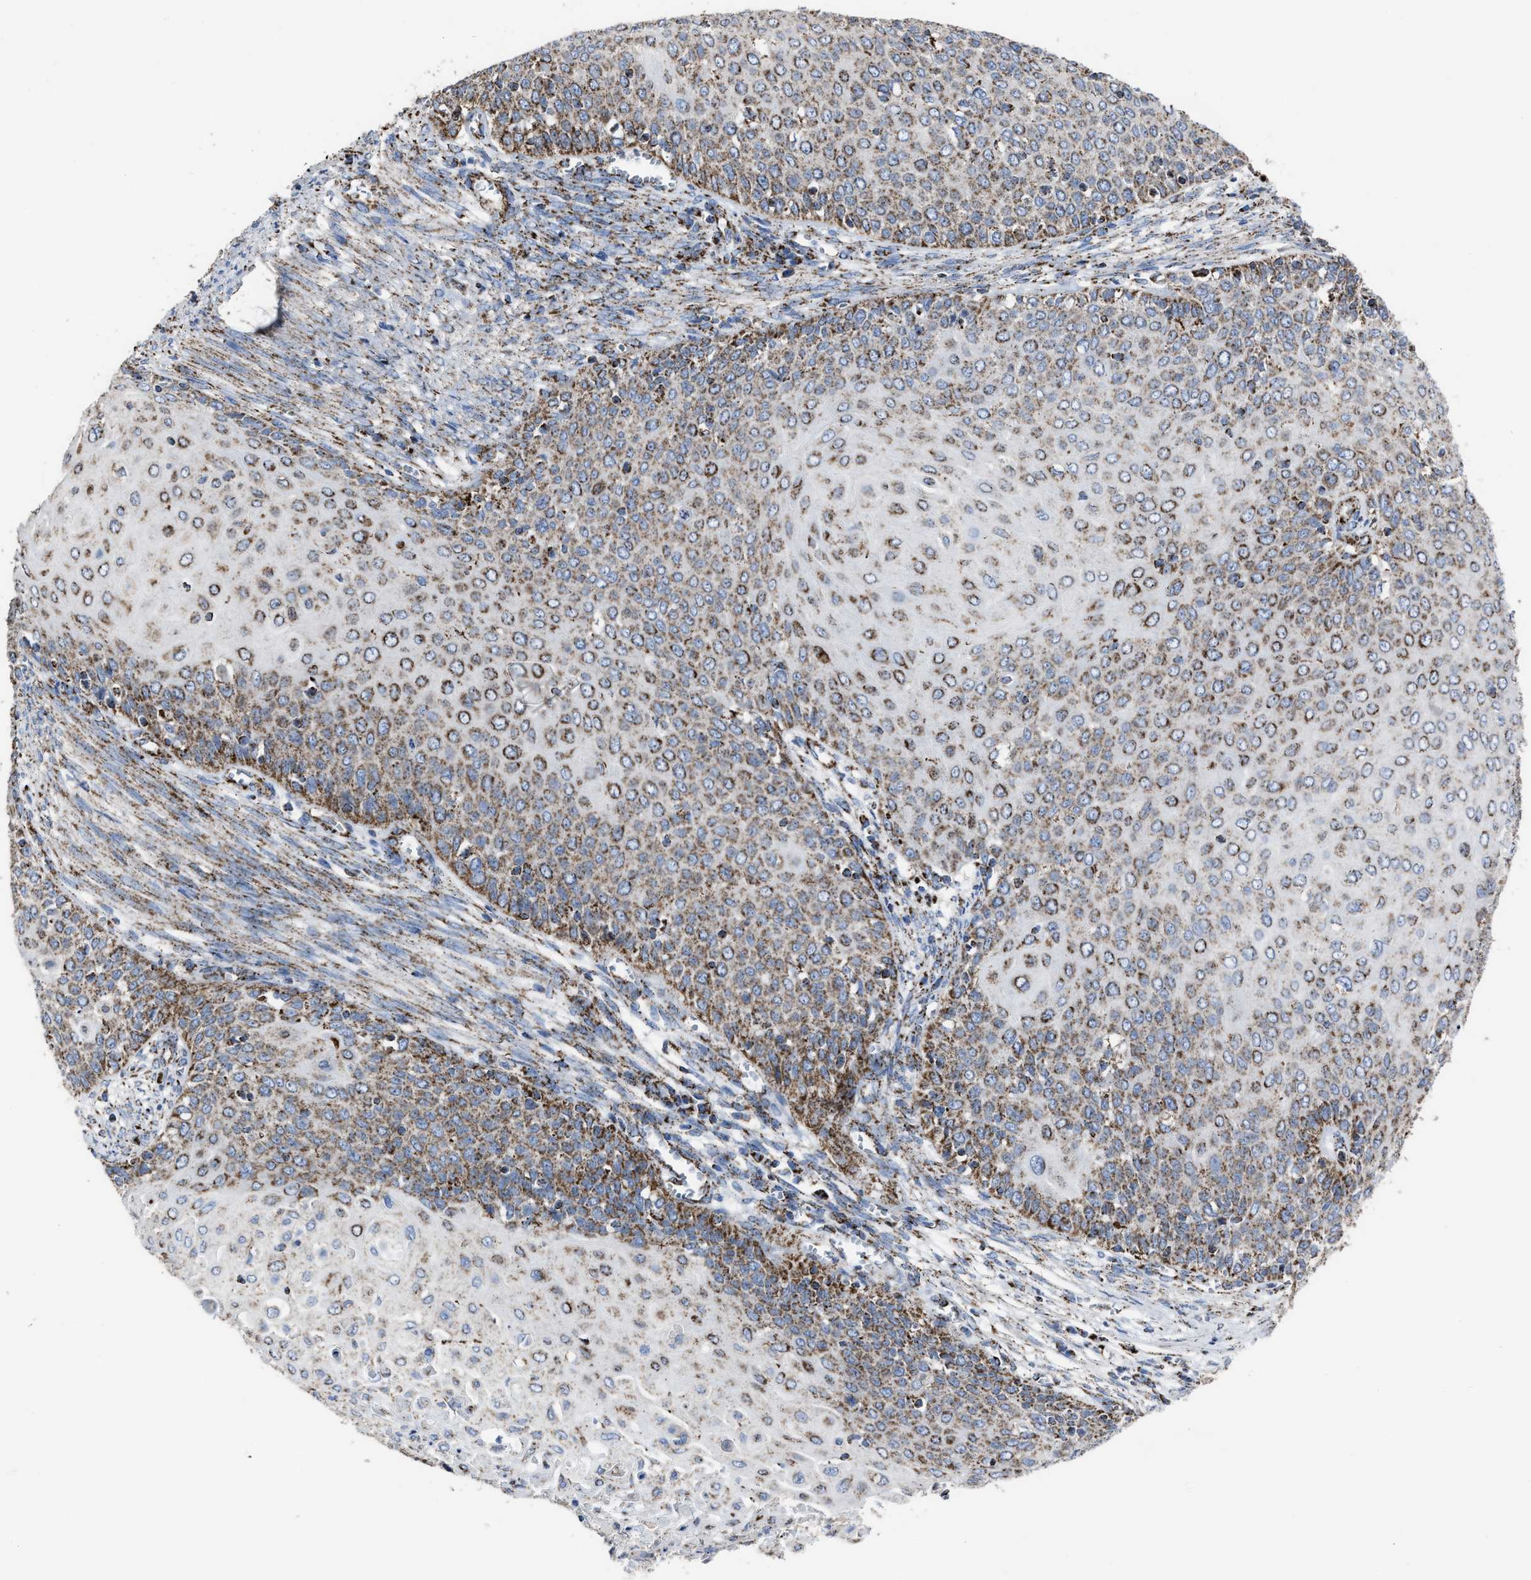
{"staining": {"intensity": "moderate", "quantity": ">75%", "location": "cytoplasmic/membranous"}, "tissue": "cervical cancer", "cell_type": "Tumor cells", "image_type": "cancer", "snomed": [{"axis": "morphology", "description": "Squamous cell carcinoma, NOS"}, {"axis": "topography", "description": "Cervix"}], "caption": "A medium amount of moderate cytoplasmic/membranous staining is identified in about >75% of tumor cells in squamous cell carcinoma (cervical) tissue. Nuclei are stained in blue.", "gene": "NDUFV3", "patient": {"sex": "female", "age": 39}}